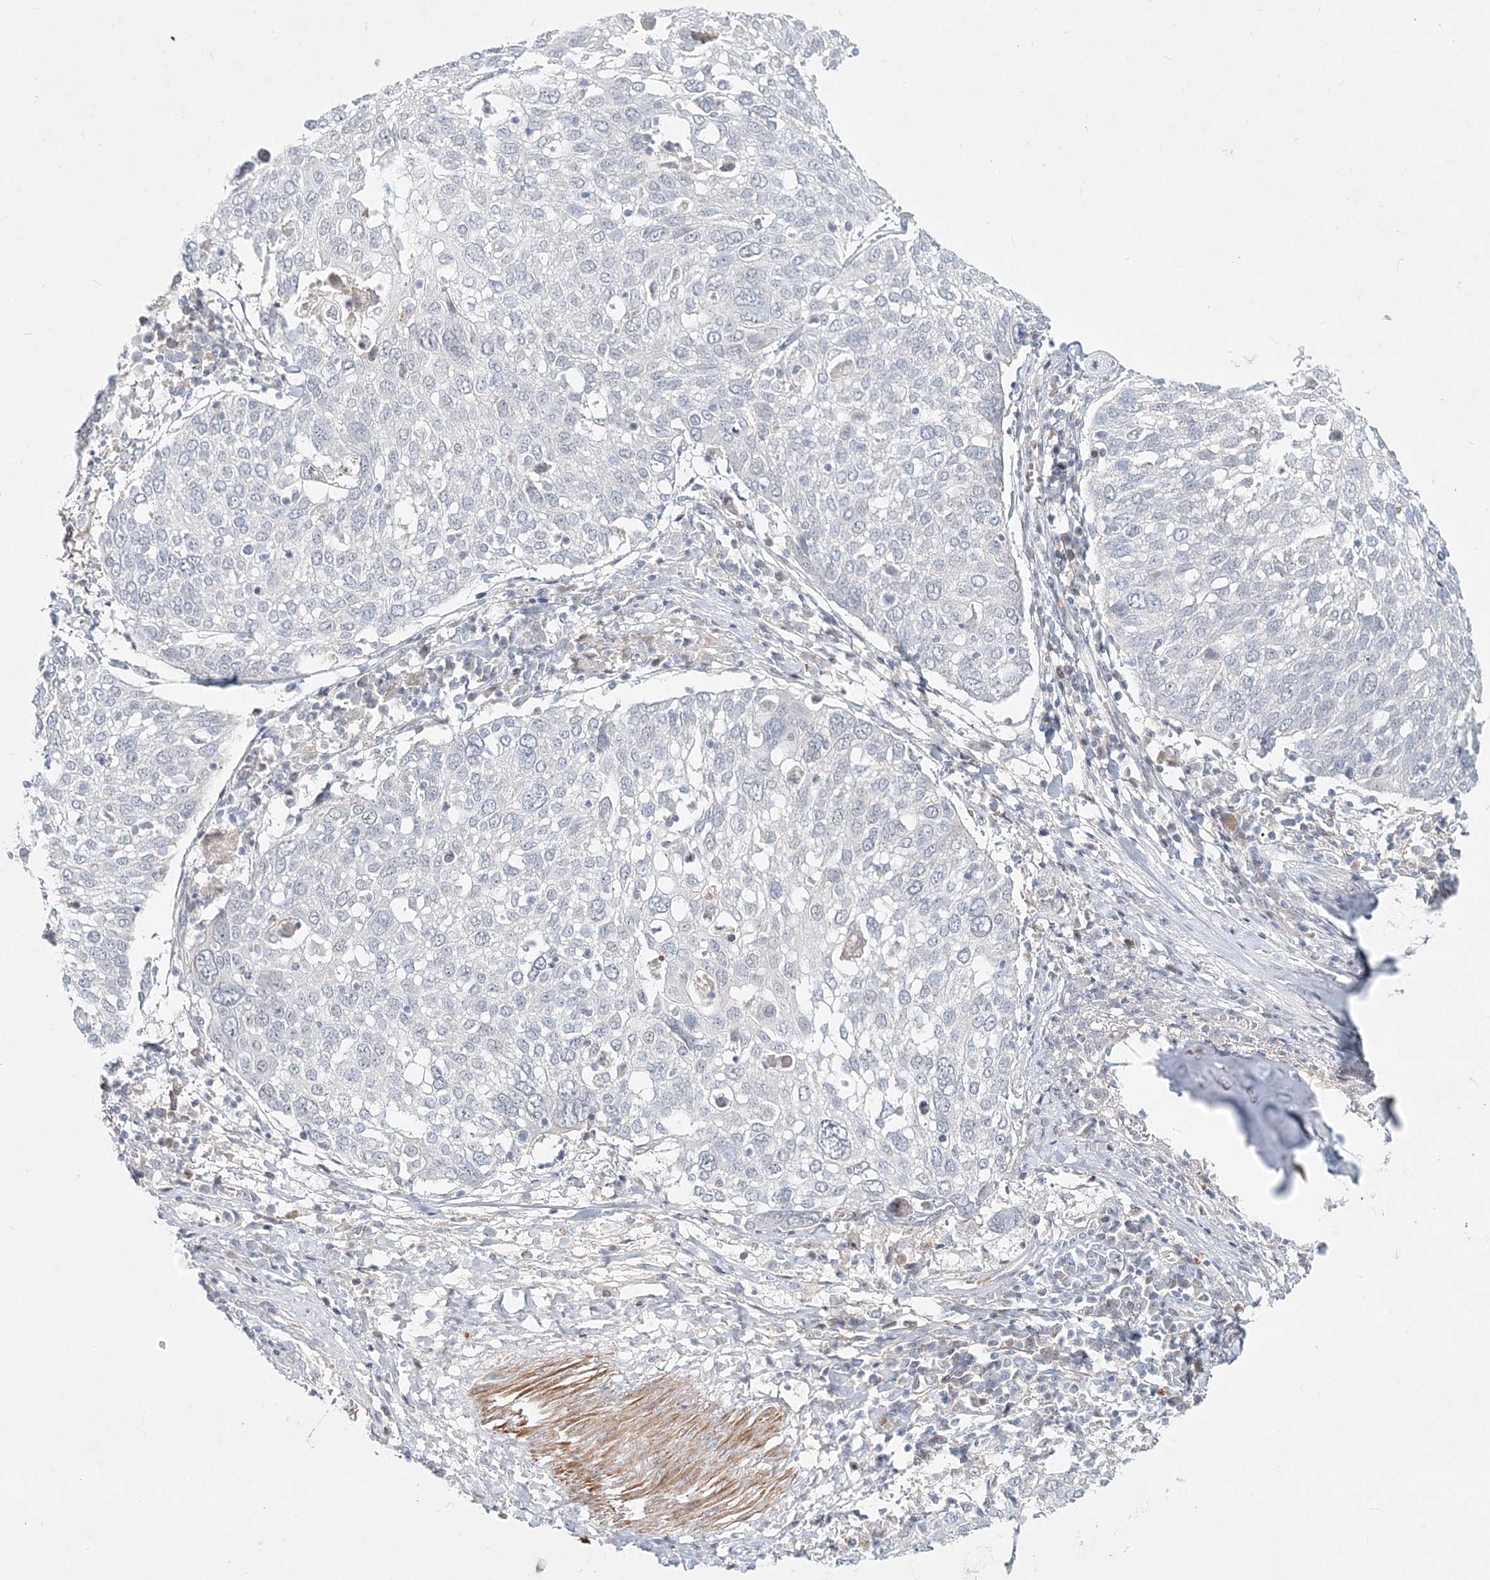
{"staining": {"intensity": "negative", "quantity": "none", "location": "none"}, "tissue": "lung cancer", "cell_type": "Tumor cells", "image_type": "cancer", "snomed": [{"axis": "morphology", "description": "Squamous cell carcinoma, NOS"}, {"axis": "topography", "description": "Lung"}], "caption": "Photomicrograph shows no significant protein positivity in tumor cells of lung cancer (squamous cell carcinoma). The staining was performed using DAB to visualize the protein expression in brown, while the nuclei were stained in blue with hematoxylin (Magnification: 20x).", "gene": "DNAH5", "patient": {"sex": "male", "age": 65}}